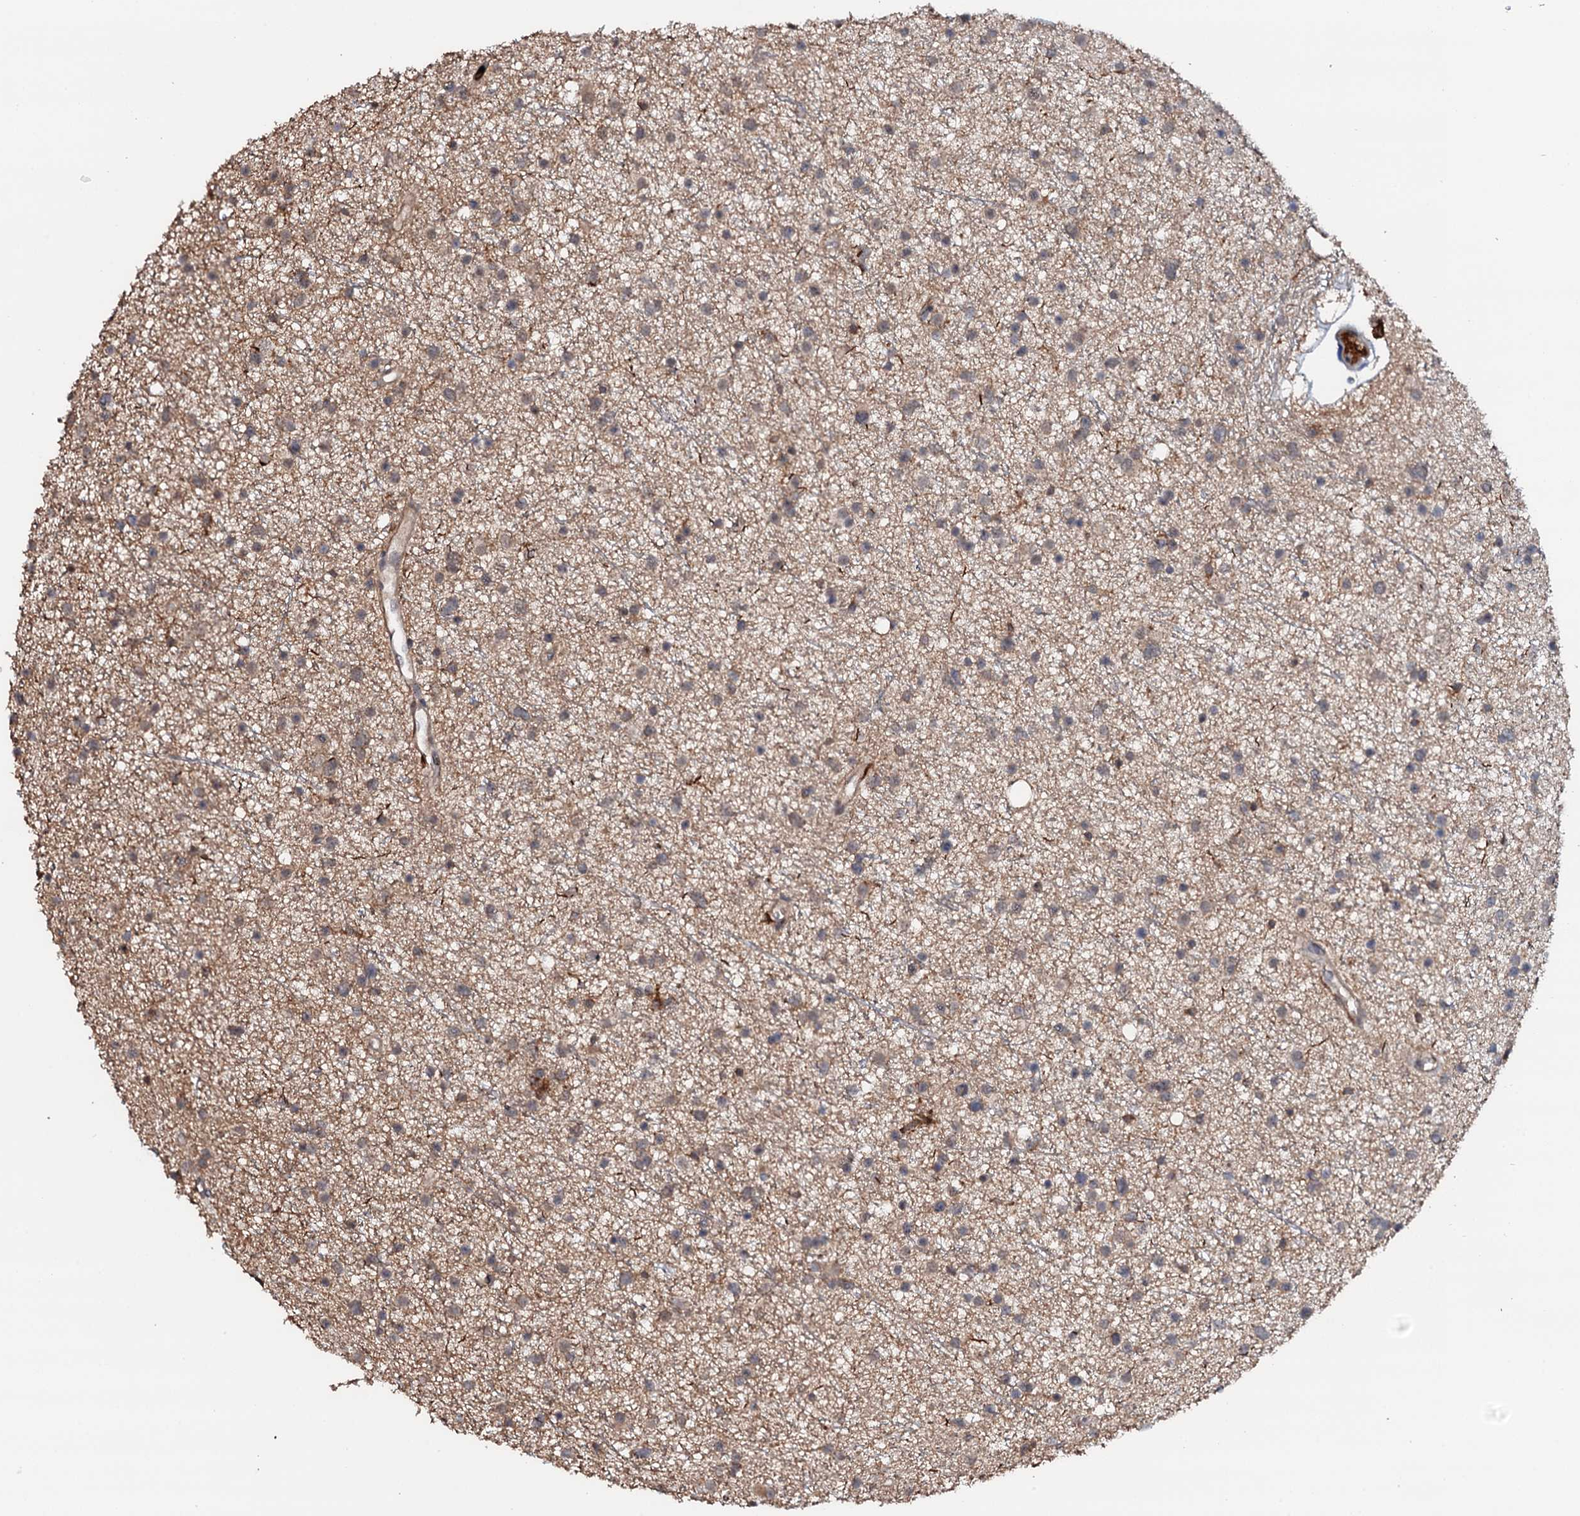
{"staining": {"intensity": "weak", "quantity": "25%-75%", "location": "cytoplasmic/membranous"}, "tissue": "glioma", "cell_type": "Tumor cells", "image_type": "cancer", "snomed": [{"axis": "morphology", "description": "Glioma, malignant, Low grade"}, {"axis": "topography", "description": "Cerebral cortex"}], "caption": "DAB (3,3'-diaminobenzidine) immunohistochemical staining of human glioma shows weak cytoplasmic/membranous protein staining in approximately 25%-75% of tumor cells. The staining was performed using DAB (3,3'-diaminobenzidine) to visualize the protein expression in brown, while the nuclei were stained in blue with hematoxylin (Magnification: 20x).", "gene": "VAMP8", "patient": {"sex": "female", "age": 39}}